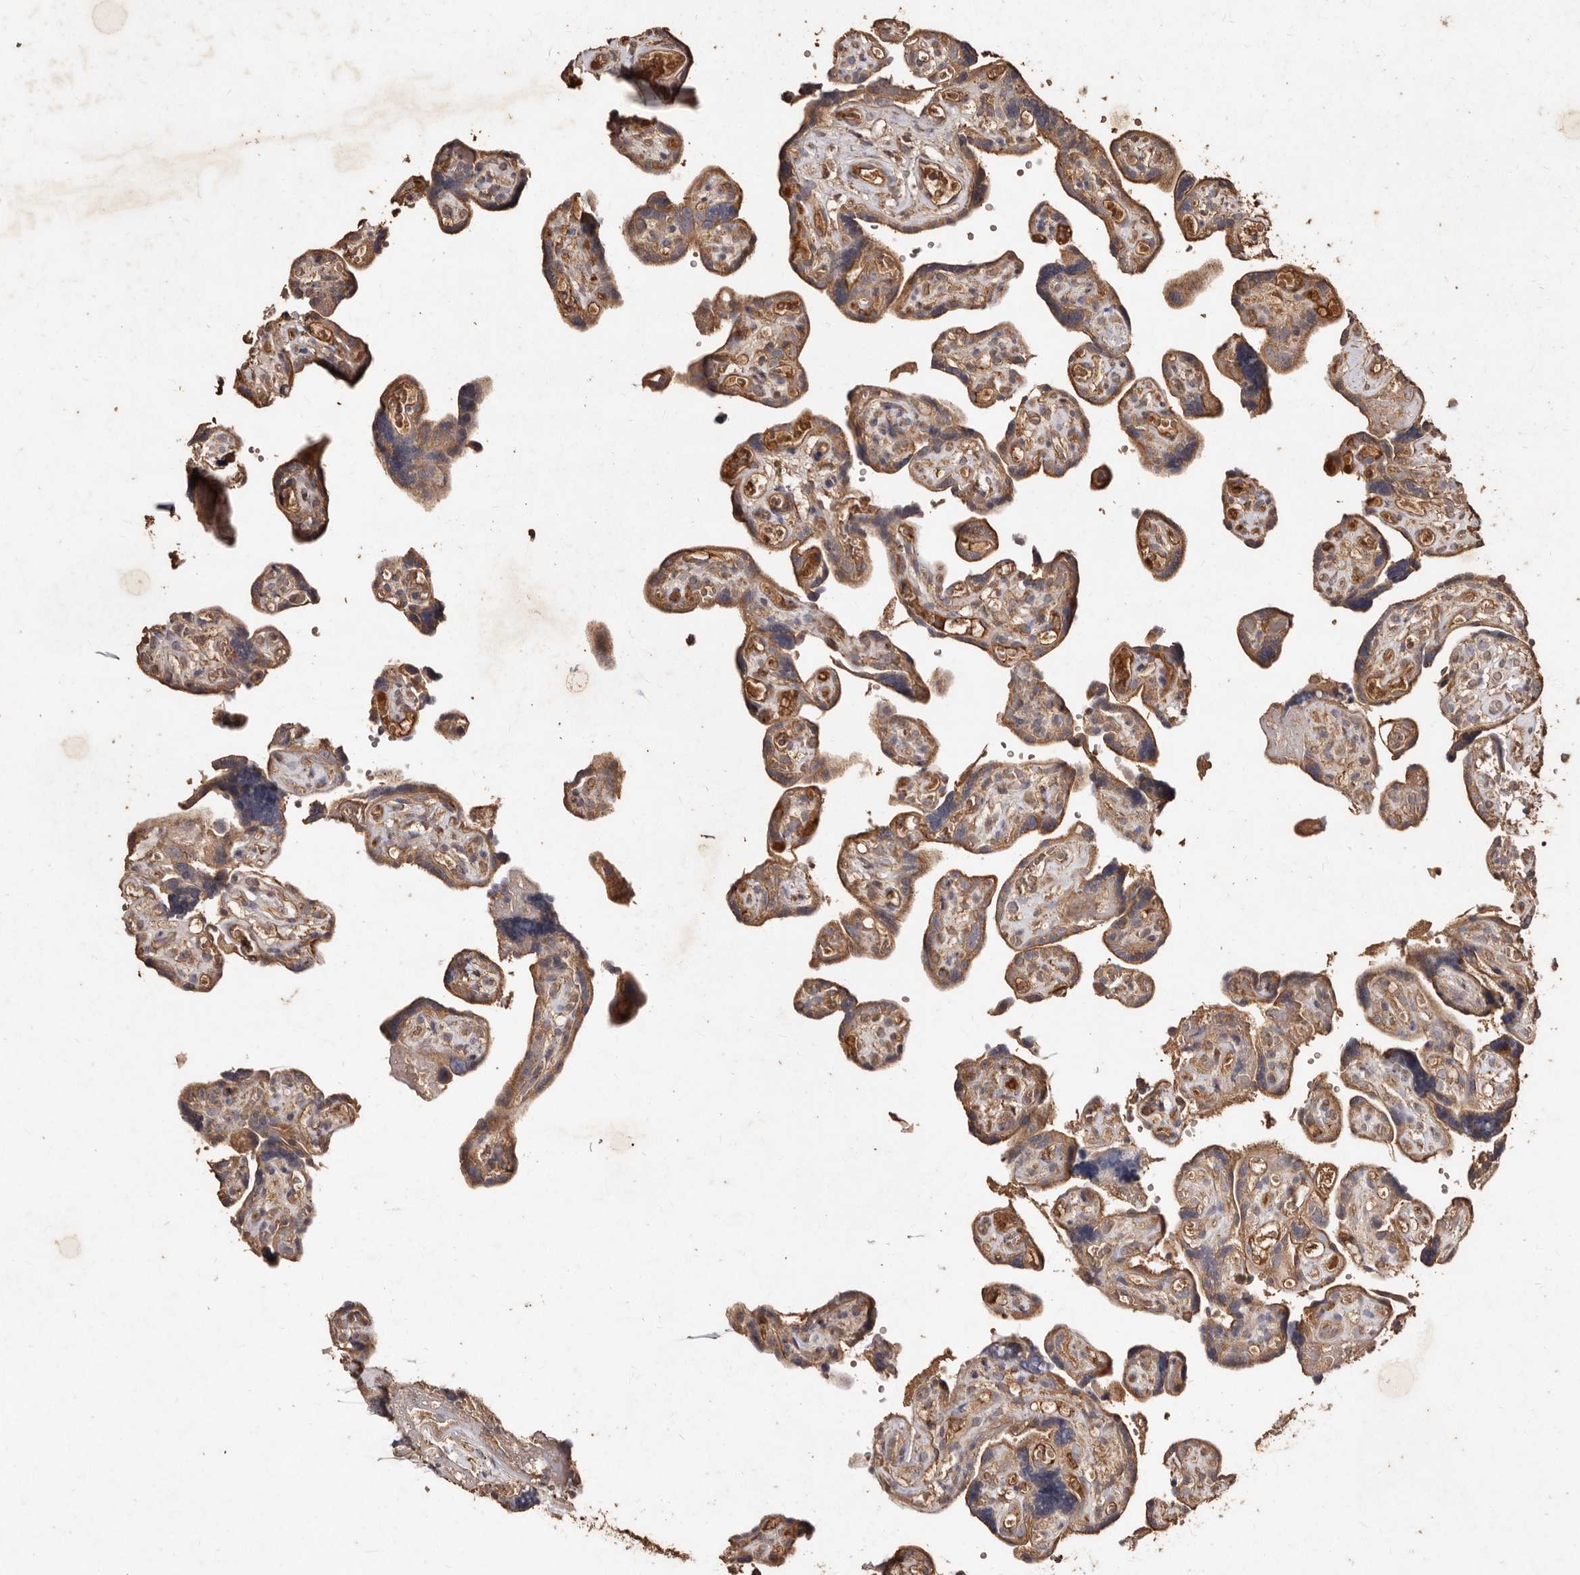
{"staining": {"intensity": "moderate", "quantity": ">75%", "location": "cytoplasmic/membranous"}, "tissue": "placenta", "cell_type": "Decidual cells", "image_type": "normal", "snomed": [{"axis": "morphology", "description": "Normal tissue, NOS"}, {"axis": "topography", "description": "Placenta"}], "caption": "DAB (3,3'-diaminobenzidine) immunohistochemical staining of normal human placenta demonstrates moderate cytoplasmic/membranous protein positivity in approximately >75% of decidual cells. (brown staining indicates protein expression, while blue staining denotes nuclei).", "gene": "FARS2", "patient": {"sex": "female", "age": 30}}